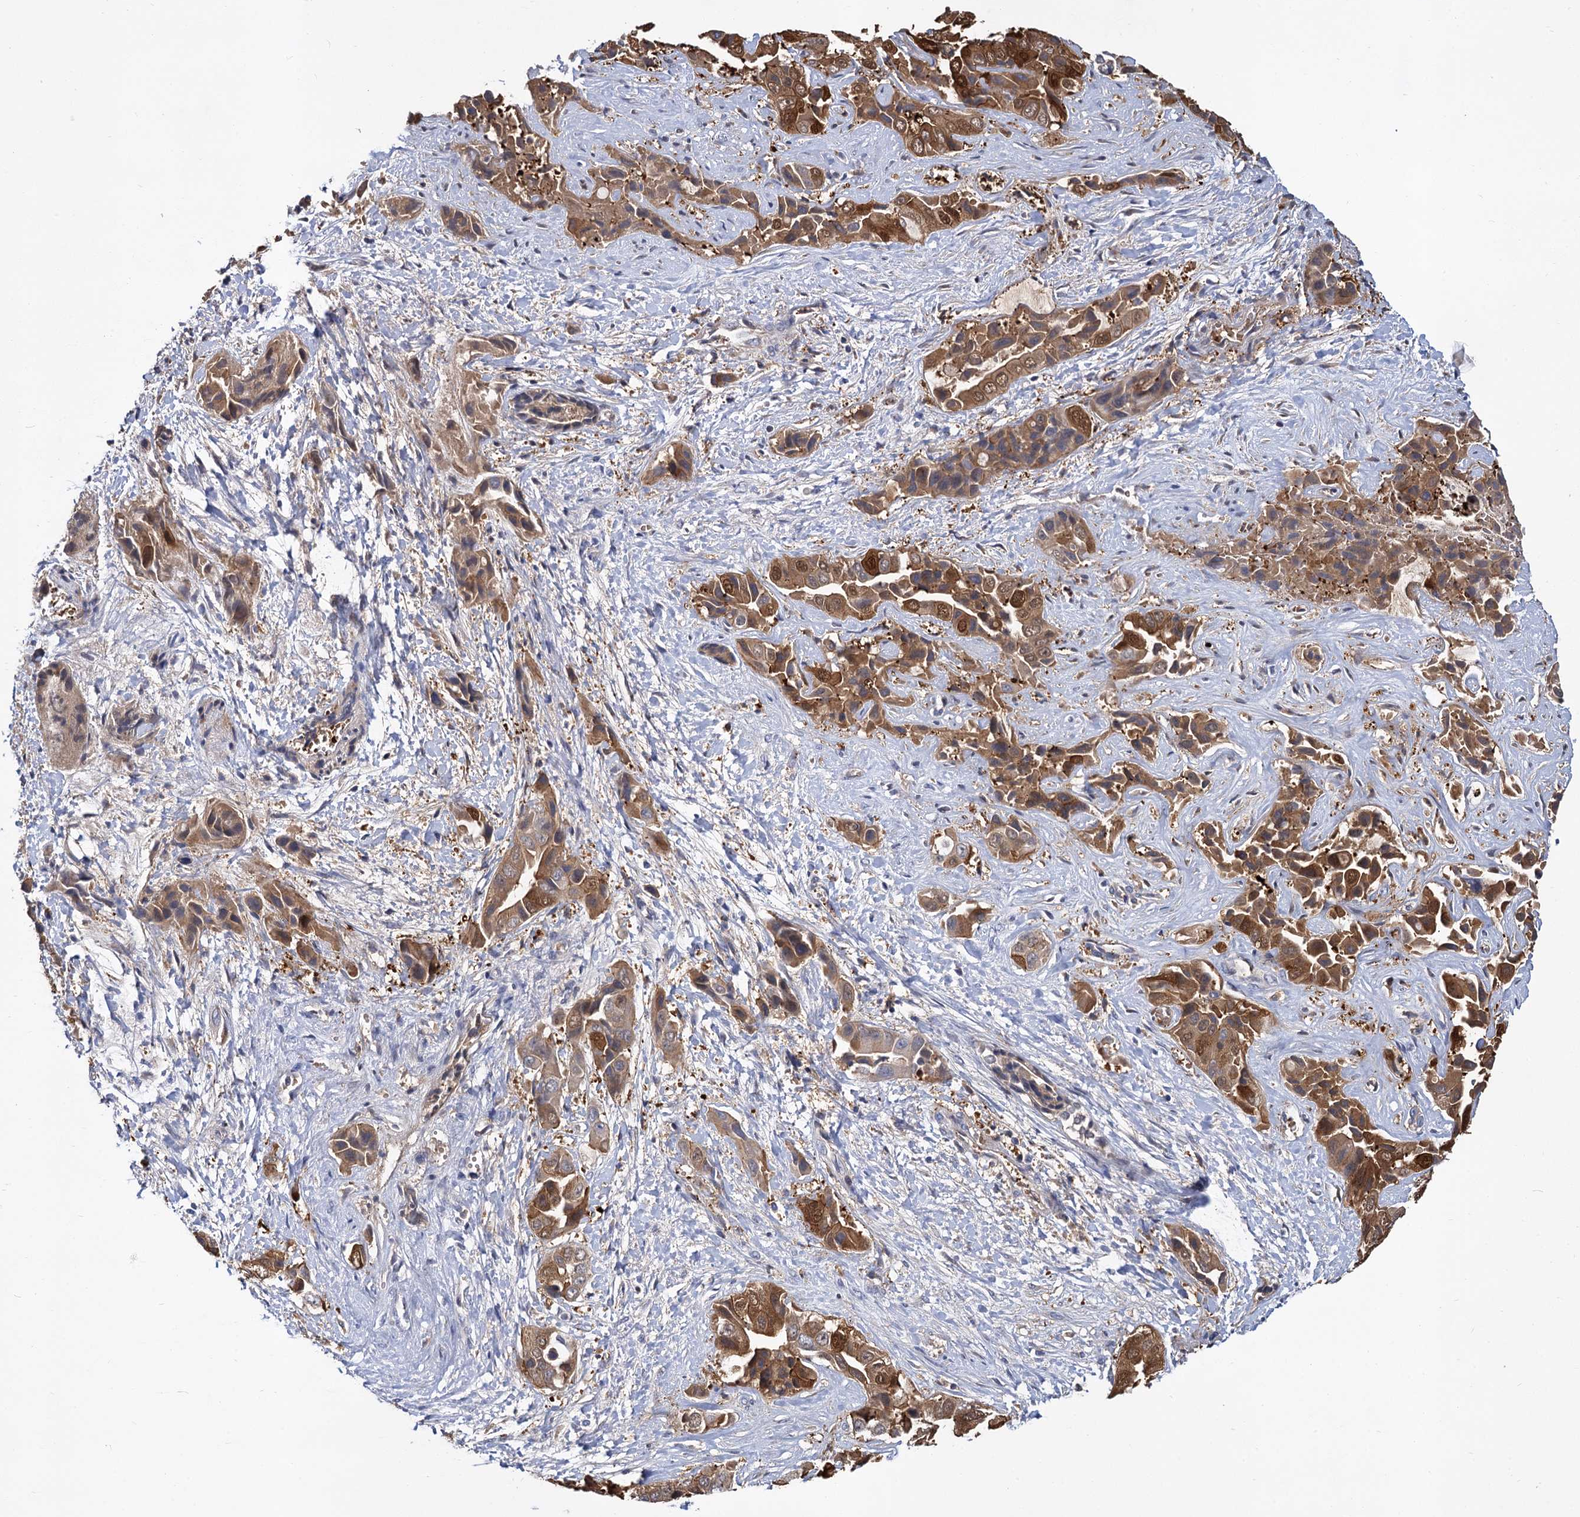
{"staining": {"intensity": "moderate", "quantity": ">75%", "location": "cytoplasmic/membranous"}, "tissue": "liver cancer", "cell_type": "Tumor cells", "image_type": "cancer", "snomed": [{"axis": "morphology", "description": "Cholangiocarcinoma"}, {"axis": "topography", "description": "Liver"}], "caption": "Liver cancer (cholangiocarcinoma) stained with DAB (3,3'-diaminobenzidine) immunohistochemistry exhibits medium levels of moderate cytoplasmic/membranous expression in approximately >75% of tumor cells.", "gene": "GCLC", "patient": {"sex": "female", "age": 52}}